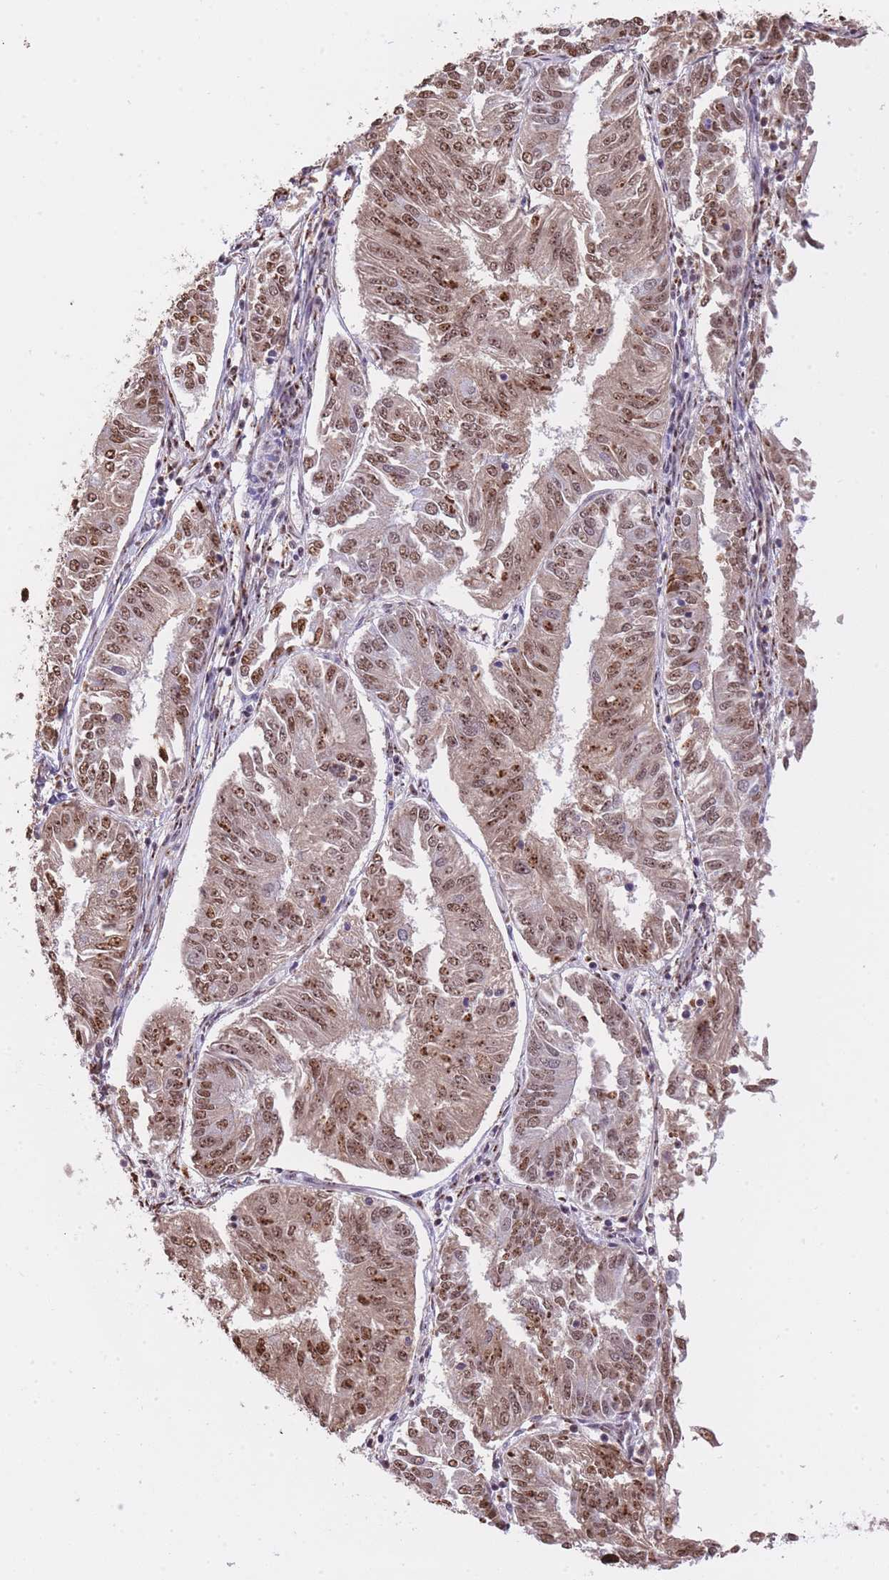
{"staining": {"intensity": "moderate", "quantity": ">75%", "location": "nuclear"}, "tissue": "endometrial cancer", "cell_type": "Tumor cells", "image_type": "cancer", "snomed": [{"axis": "morphology", "description": "Adenocarcinoma, NOS"}, {"axis": "topography", "description": "Endometrium"}], "caption": "Endometrial cancer (adenocarcinoma) tissue displays moderate nuclear staining in about >75% of tumor cells The staining was performed using DAB (3,3'-diaminobenzidine), with brown indicating positive protein expression. Nuclei are stained blue with hematoxylin.", "gene": "EVC2", "patient": {"sex": "female", "age": 58}}